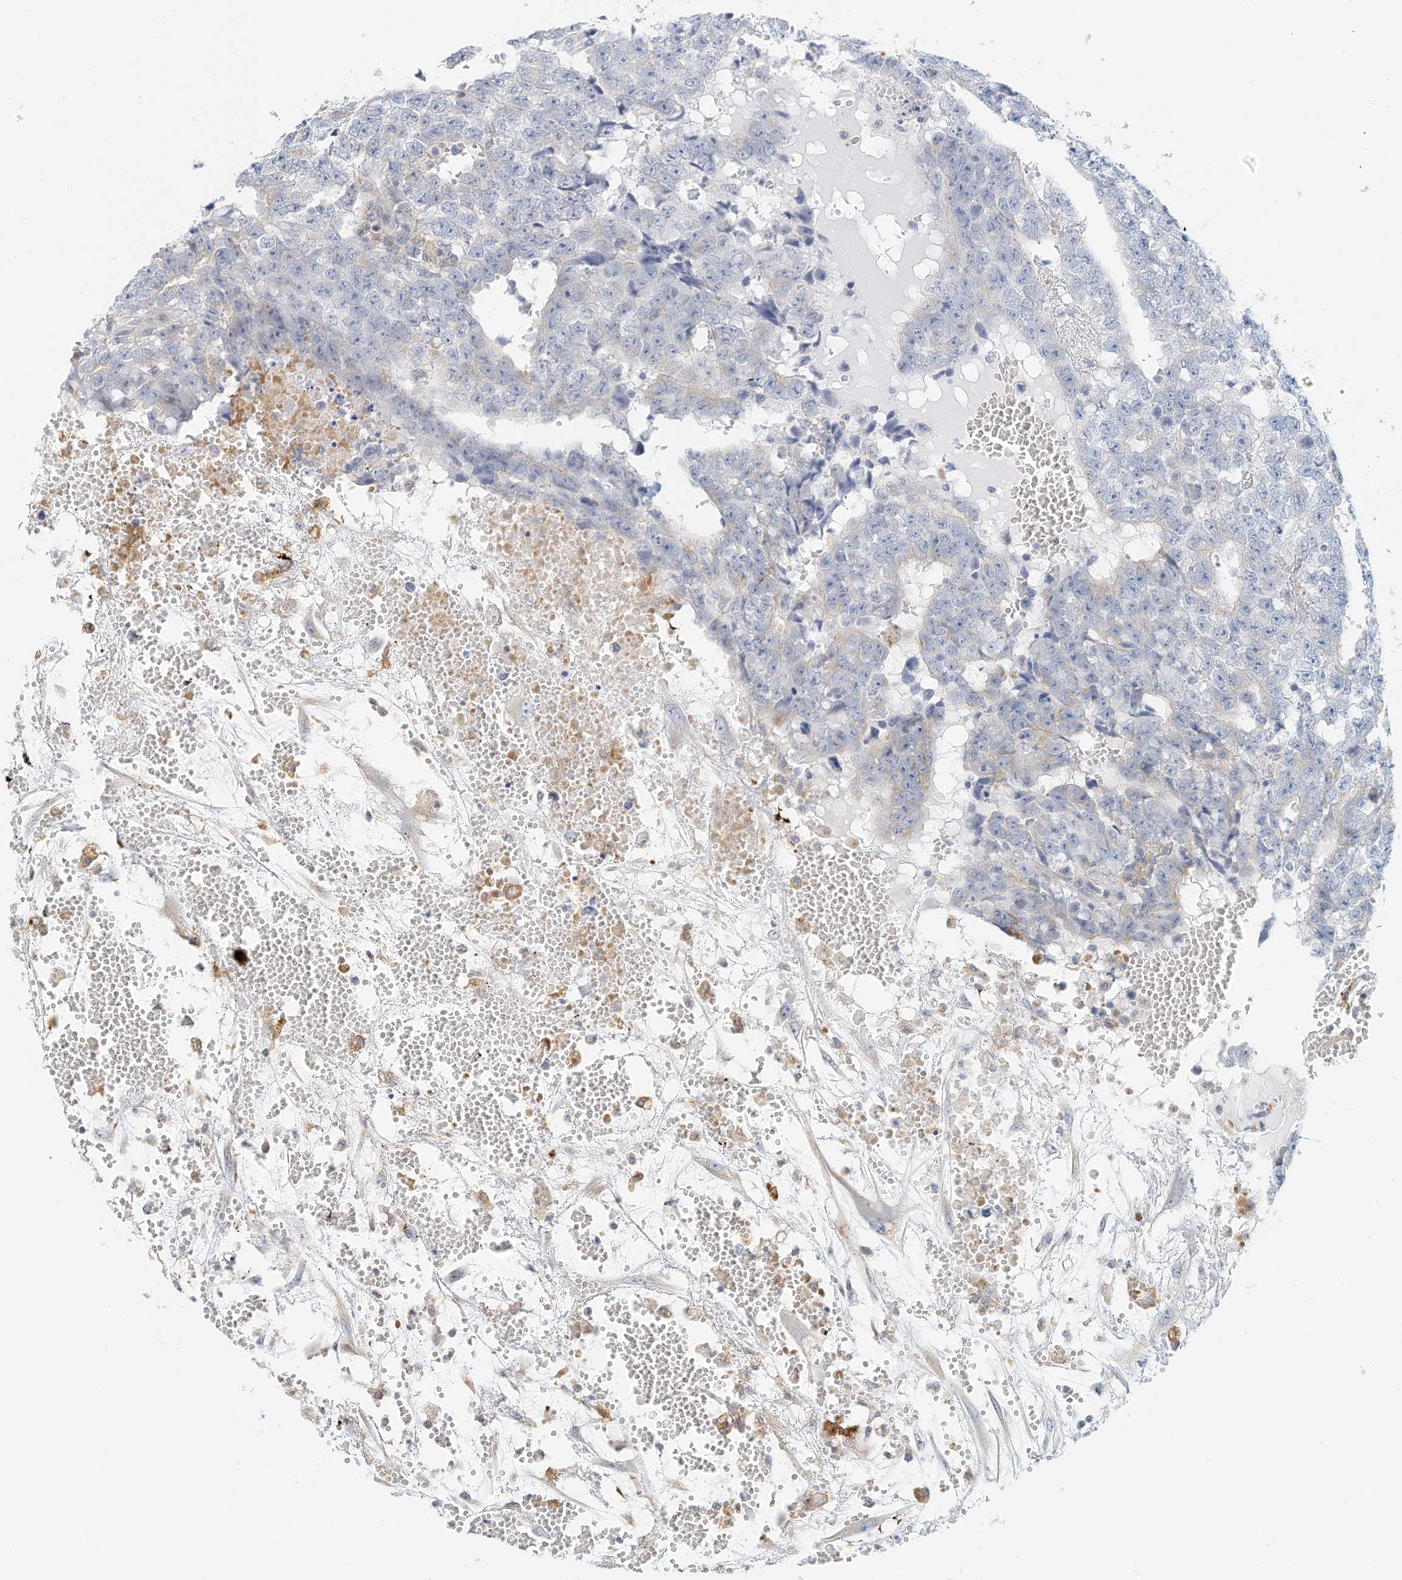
{"staining": {"intensity": "negative", "quantity": "none", "location": "none"}, "tissue": "testis cancer", "cell_type": "Tumor cells", "image_type": "cancer", "snomed": [{"axis": "morphology", "description": "Carcinoma, Embryonal, NOS"}, {"axis": "topography", "description": "Testis"}], "caption": "There is no significant staining in tumor cells of testis cancer (embryonal carcinoma).", "gene": "MICAL1", "patient": {"sex": "male", "age": 25}}